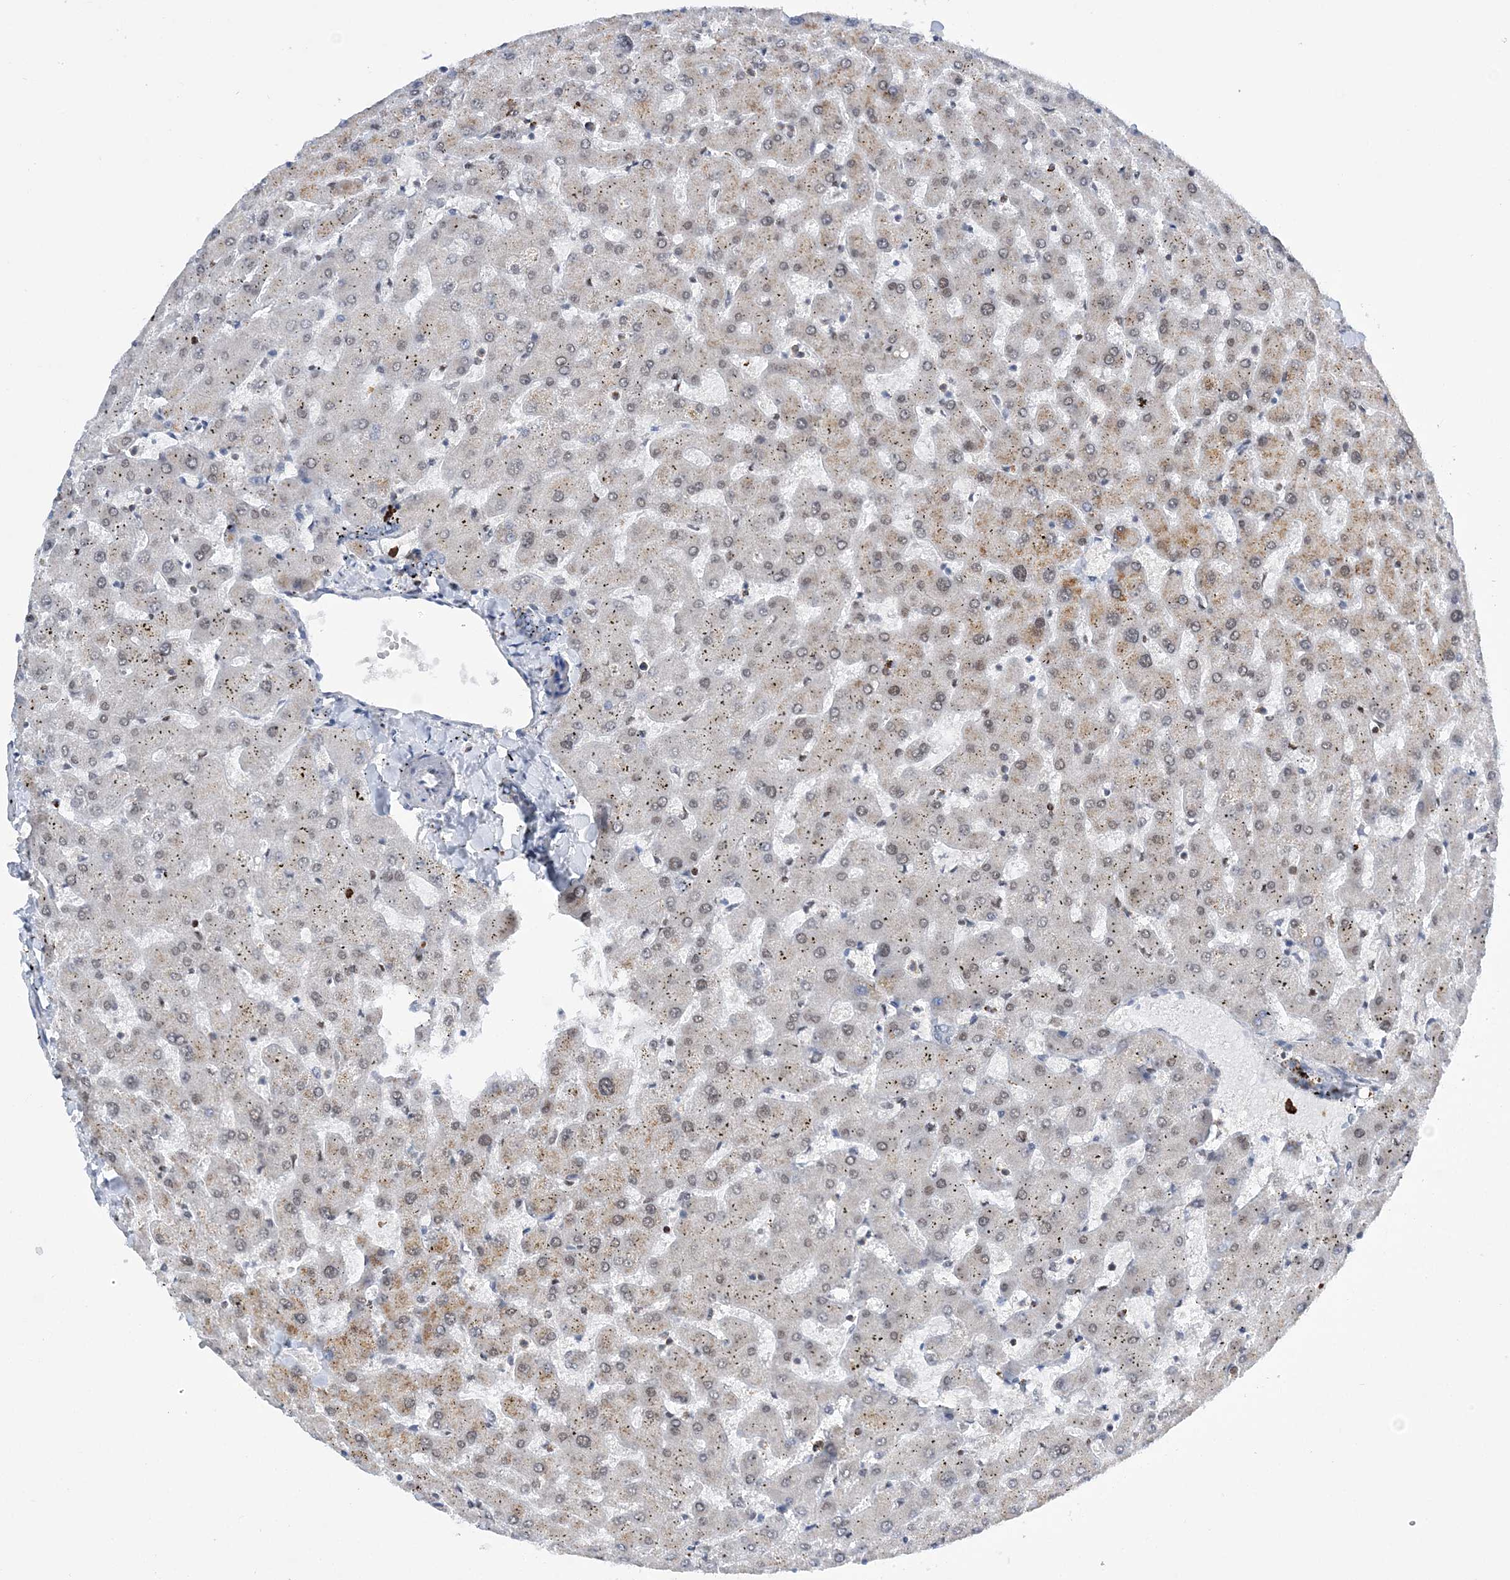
{"staining": {"intensity": "negative", "quantity": "none", "location": "none"}, "tissue": "liver", "cell_type": "Cholangiocytes", "image_type": "normal", "snomed": [{"axis": "morphology", "description": "Normal tissue, NOS"}, {"axis": "topography", "description": "Liver"}], "caption": "Cholangiocytes show no significant positivity in benign liver. (IHC, brightfield microscopy, high magnification).", "gene": "PRMT9", "patient": {"sex": "female", "age": 63}}